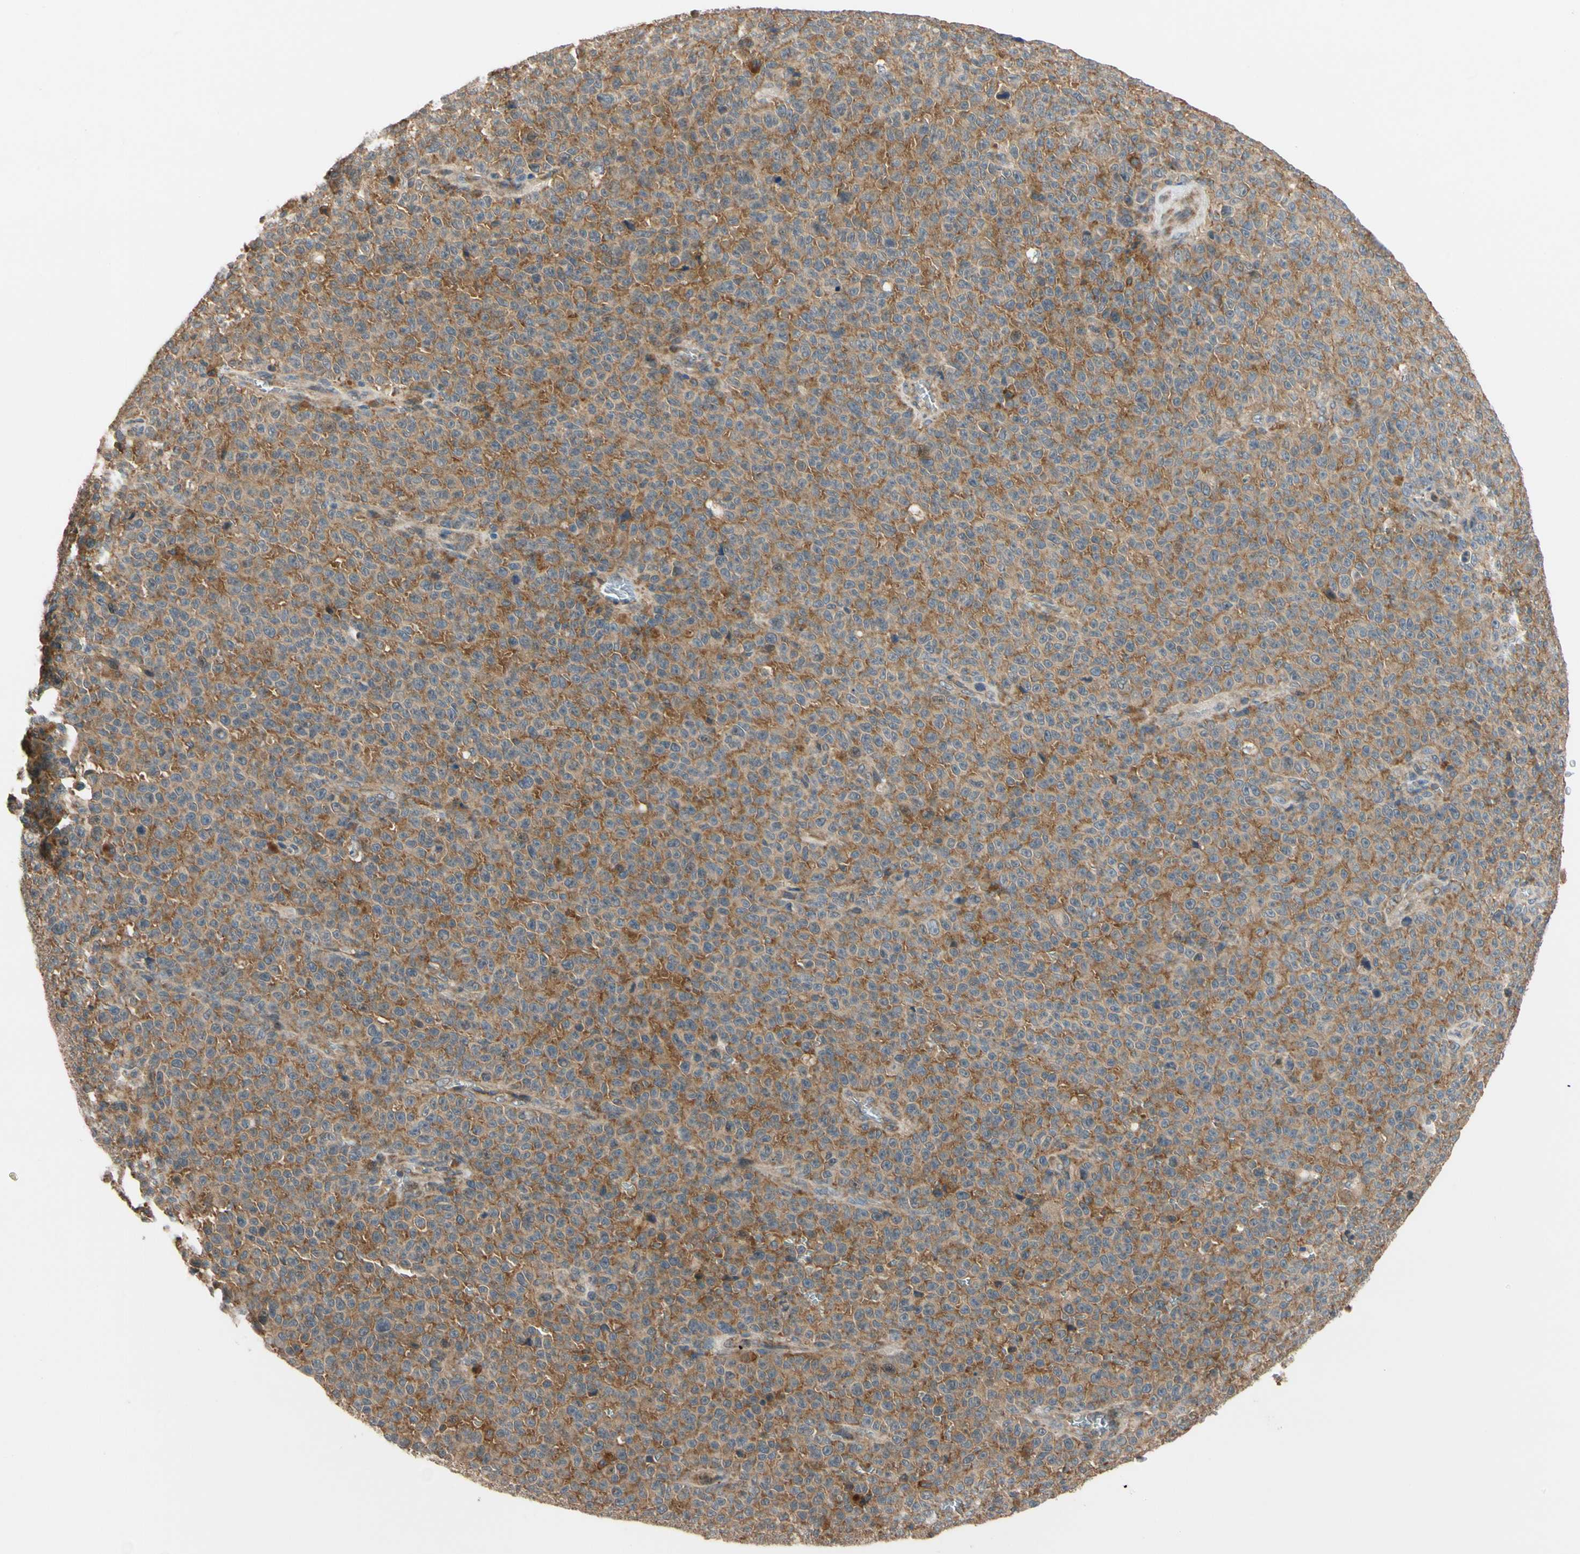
{"staining": {"intensity": "moderate", "quantity": "25%-75%", "location": "cytoplasmic/membranous"}, "tissue": "melanoma", "cell_type": "Tumor cells", "image_type": "cancer", "snomed": [{"axis": "morphology", "description": "Malignant melanoma, NOS"}, {"axis": "topography", "description": "Skin"}], "caption": "High-power microscopy captured an IHC image of melanoma, revealing moderate cytoplasmic/membranous staining in approximately 25%-75% of tumor cells.", "gene": "ANKHD1", "patient": {"sex": "female", "age": 82}}